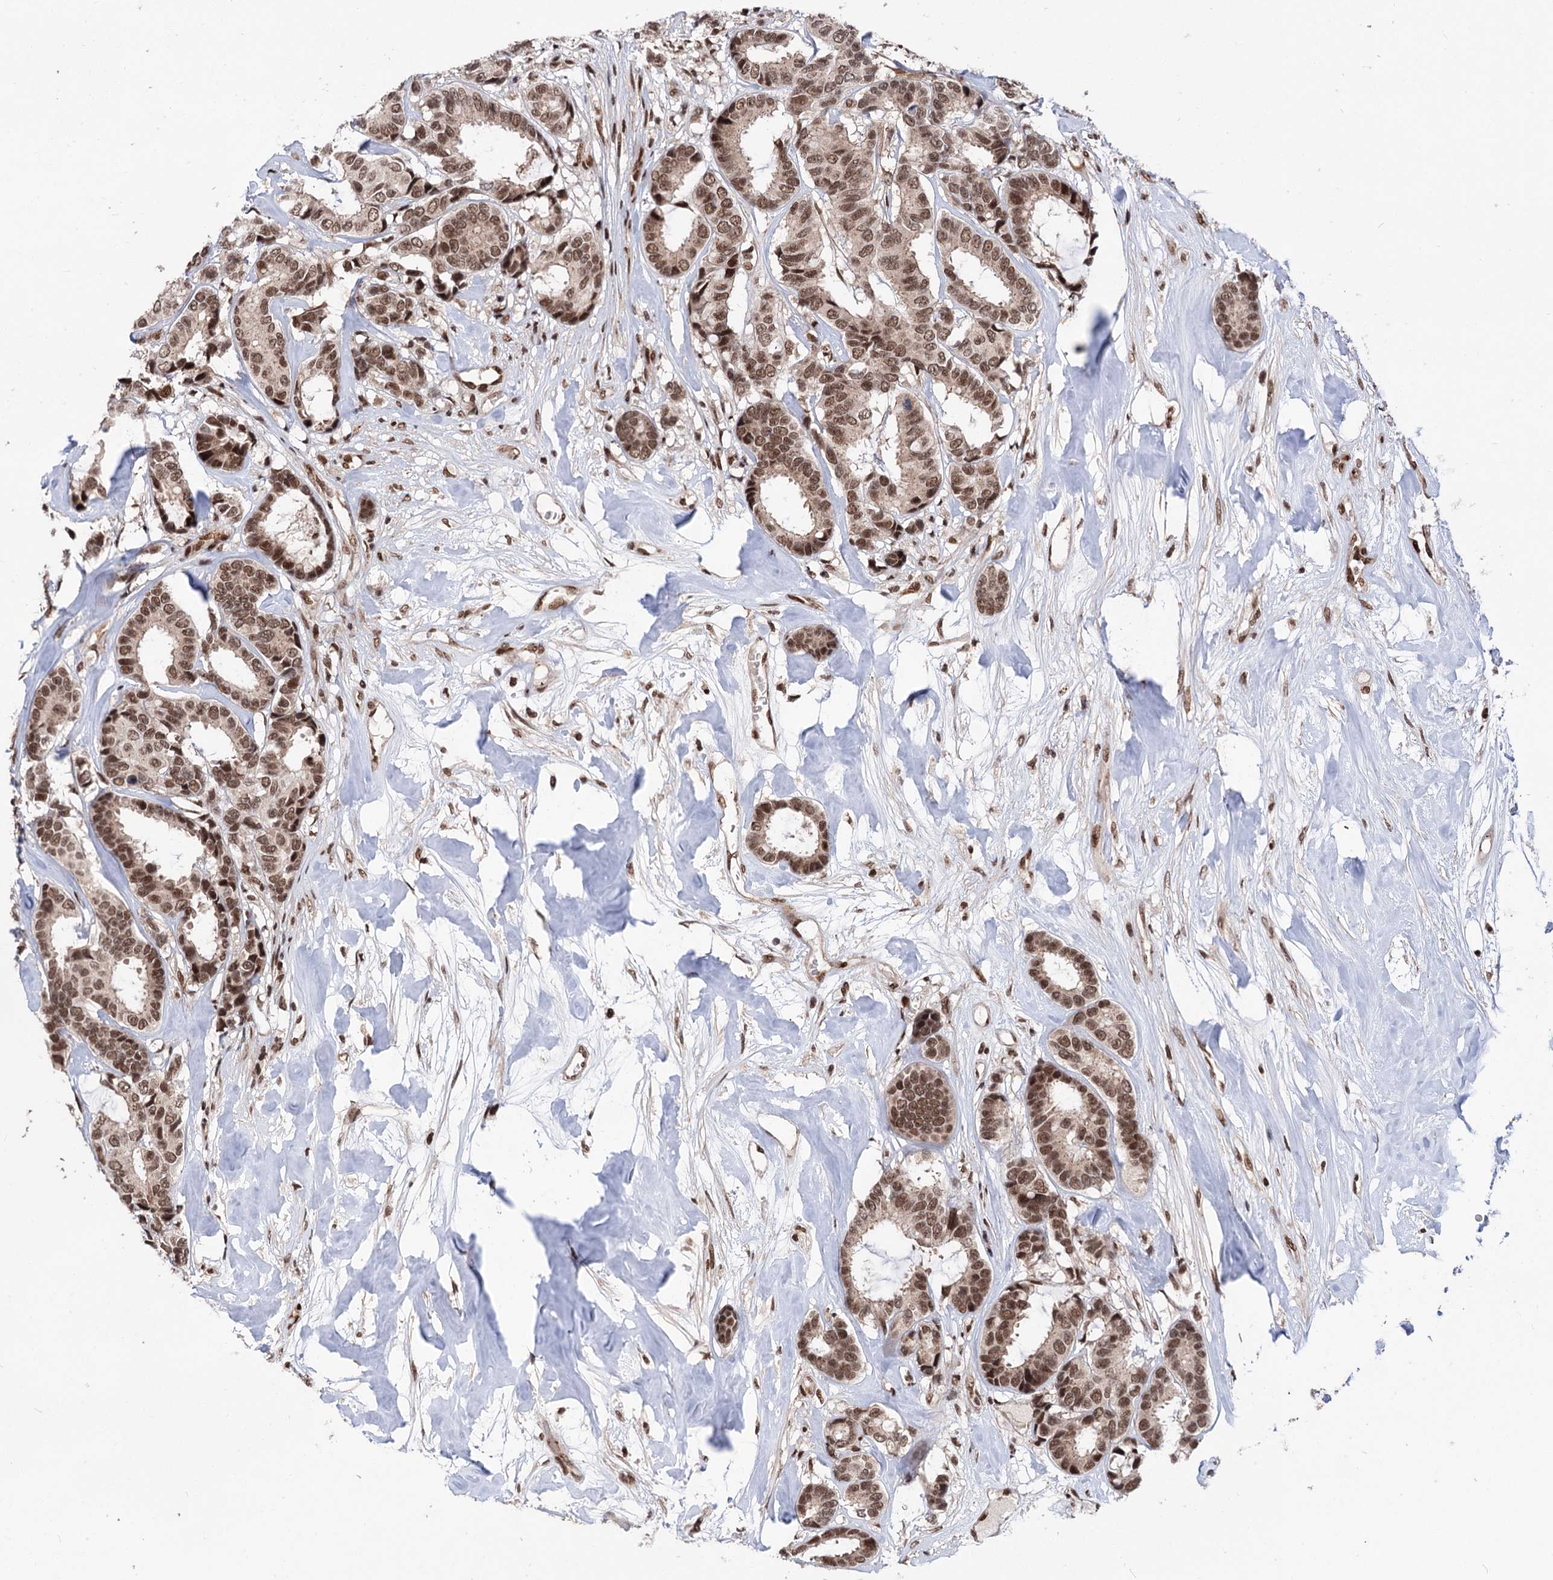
{"staining": {"intensity": "moderate", "quantity": ">75%", "location": "nuclear"}, "tissue": "breast cancer", "cell_type": "Tumor cells", "image_type": "cancer", "snomed": [{"axis": "morphology", "description": "Duct carcinoma"}, {"axis": "topography", "description": "Breast"}], "caption": "Protein analysis of breast intraductal carcinoma tissue exhibits moderate nuclear expression in about >75% of tumor cells.", "gene": "MAML1", "patient": {"sex": "female", "age": 87}}